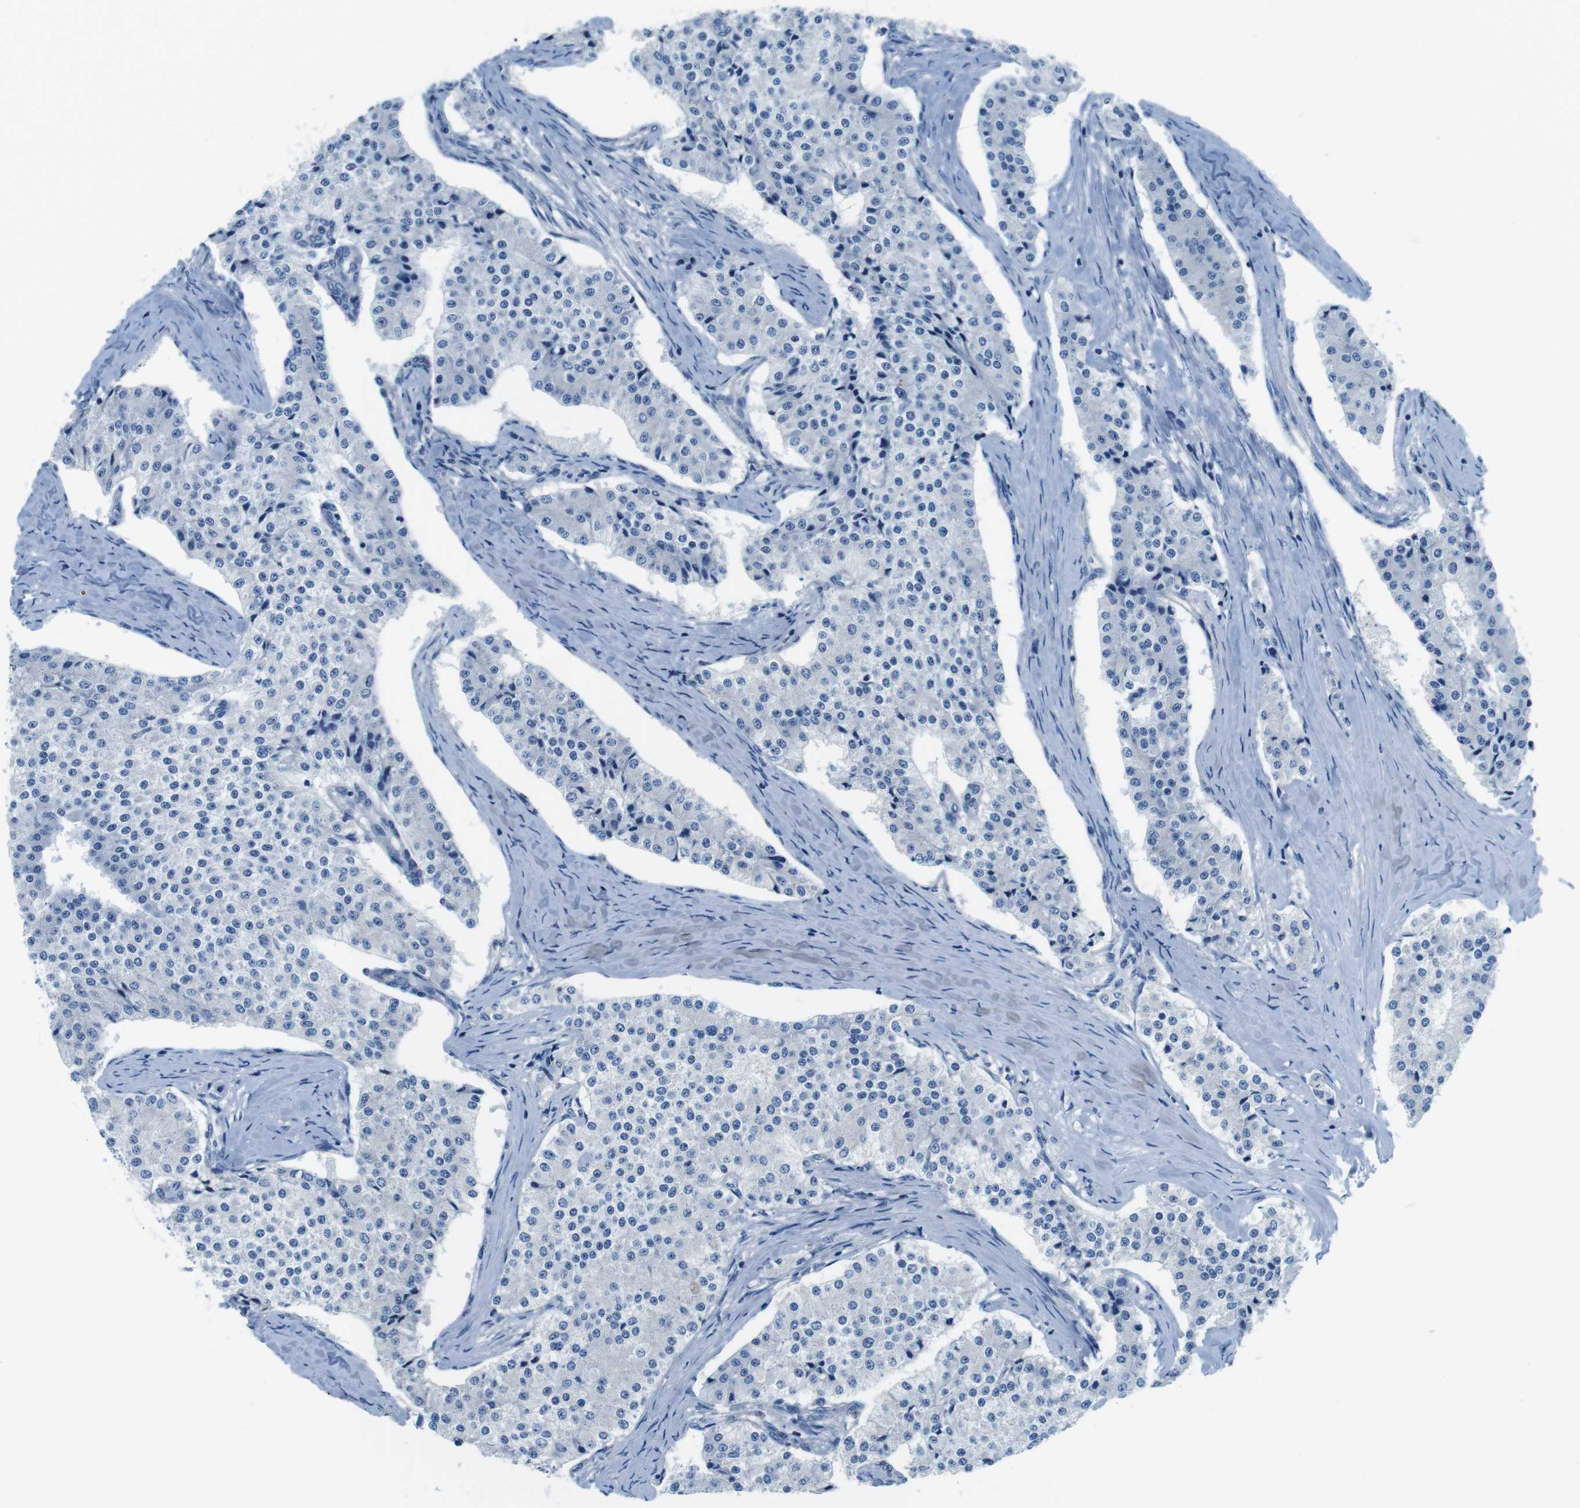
{"staining": {"intensity": "negative", "quantity": "none", "location": "none"}, "tissue": "carcinoid", "cell_type": "Tumor cells", "image_type": "cancer", "snomed": [{"axis": "morphology", "description": "Carcinoid, malignant, NOS"}, {"axis": "topography", "description": "Colon"}], "caption": "DAB (3,3'-diaminobenzidine) immunohistochemical staining of carcinoid exhibits no significant positivity in tumor cells.", "gene": "DENND4C", "patient": {"sex": "female", "age": 52}}